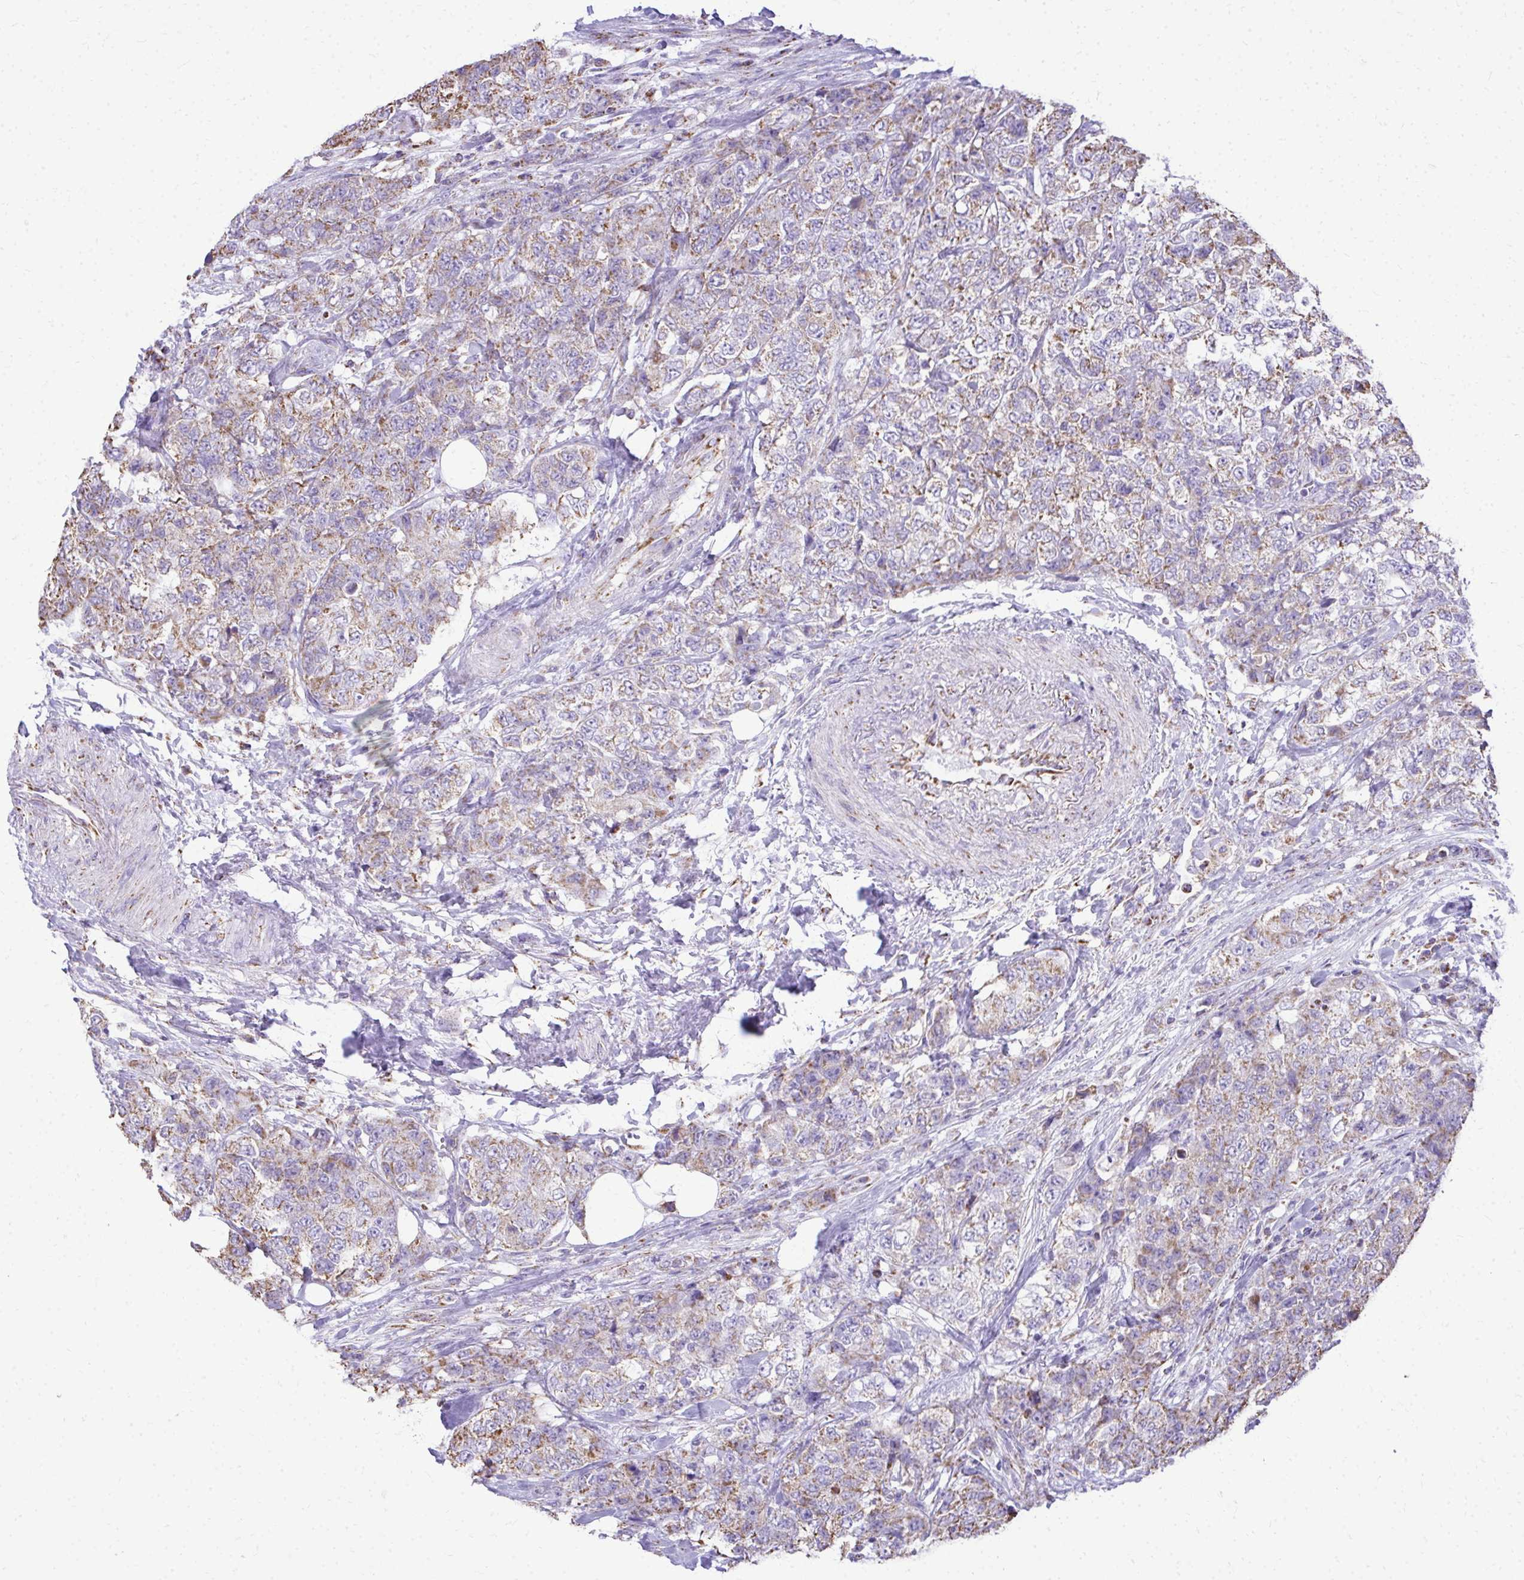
{"staining": {"intensity": "moderate", "quantity": "25%-75%", "location": "cytoplasmic/membranous"}, "tissue": "urothelial cancer", "cell_type": "Tumor cells", "image_type": "cancer", "snomed": [{"axis": "morphology", "description": "Urothelial carcinoma, High grade"}, {"axis": "topography", "description": "Urinary bladder"}], "caption": "Immunohistochemical staining of human urothelial cancer exhibits medium levels of moderate cytoplasmic/membranous positivity in approximately 25%-75% of tumor cells.", "gene": "MPZL2", "patient": {"sex": "female", "age": 78}}